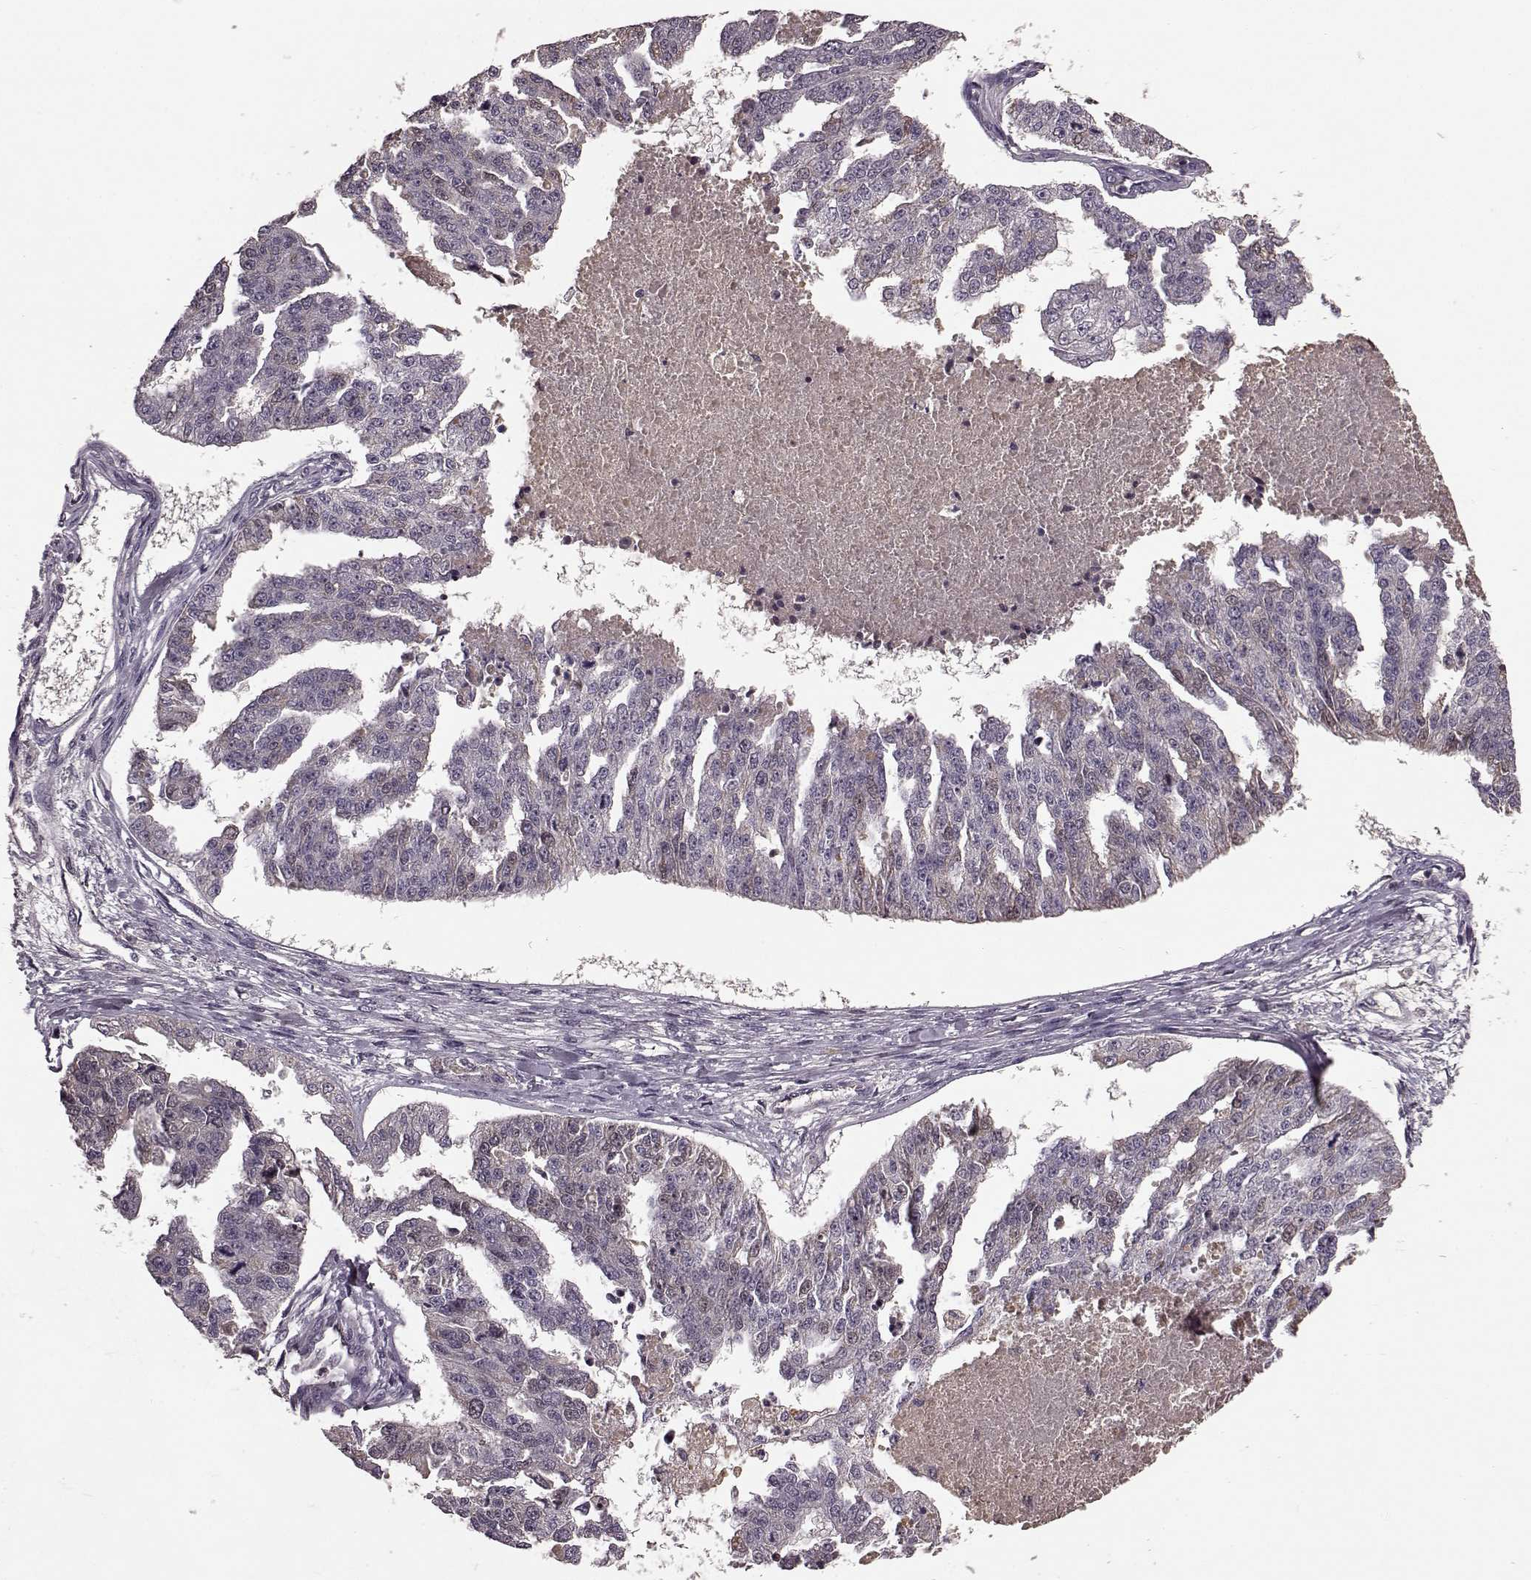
{"staining": {"intensity": "negative", "quantity": "none", "location": "none"}, "tissue": "ovarian cancer", "cell_type": "Tumor cells", "image_type": "cancer", "snomed": [{"axis": "morphology", "description": "Cystadenocarcinoma, serous, NOS"}, {"axis": "topography", "description": "Ovary"}], "caption": "Micrograph shows no protein positivity in tumor cells of ovarian cancer tissue. (Brightfield microscopy of DAB IHC at high magnification).", "gene": "NRL", "patient": {"sex": "female", "age": 58}}